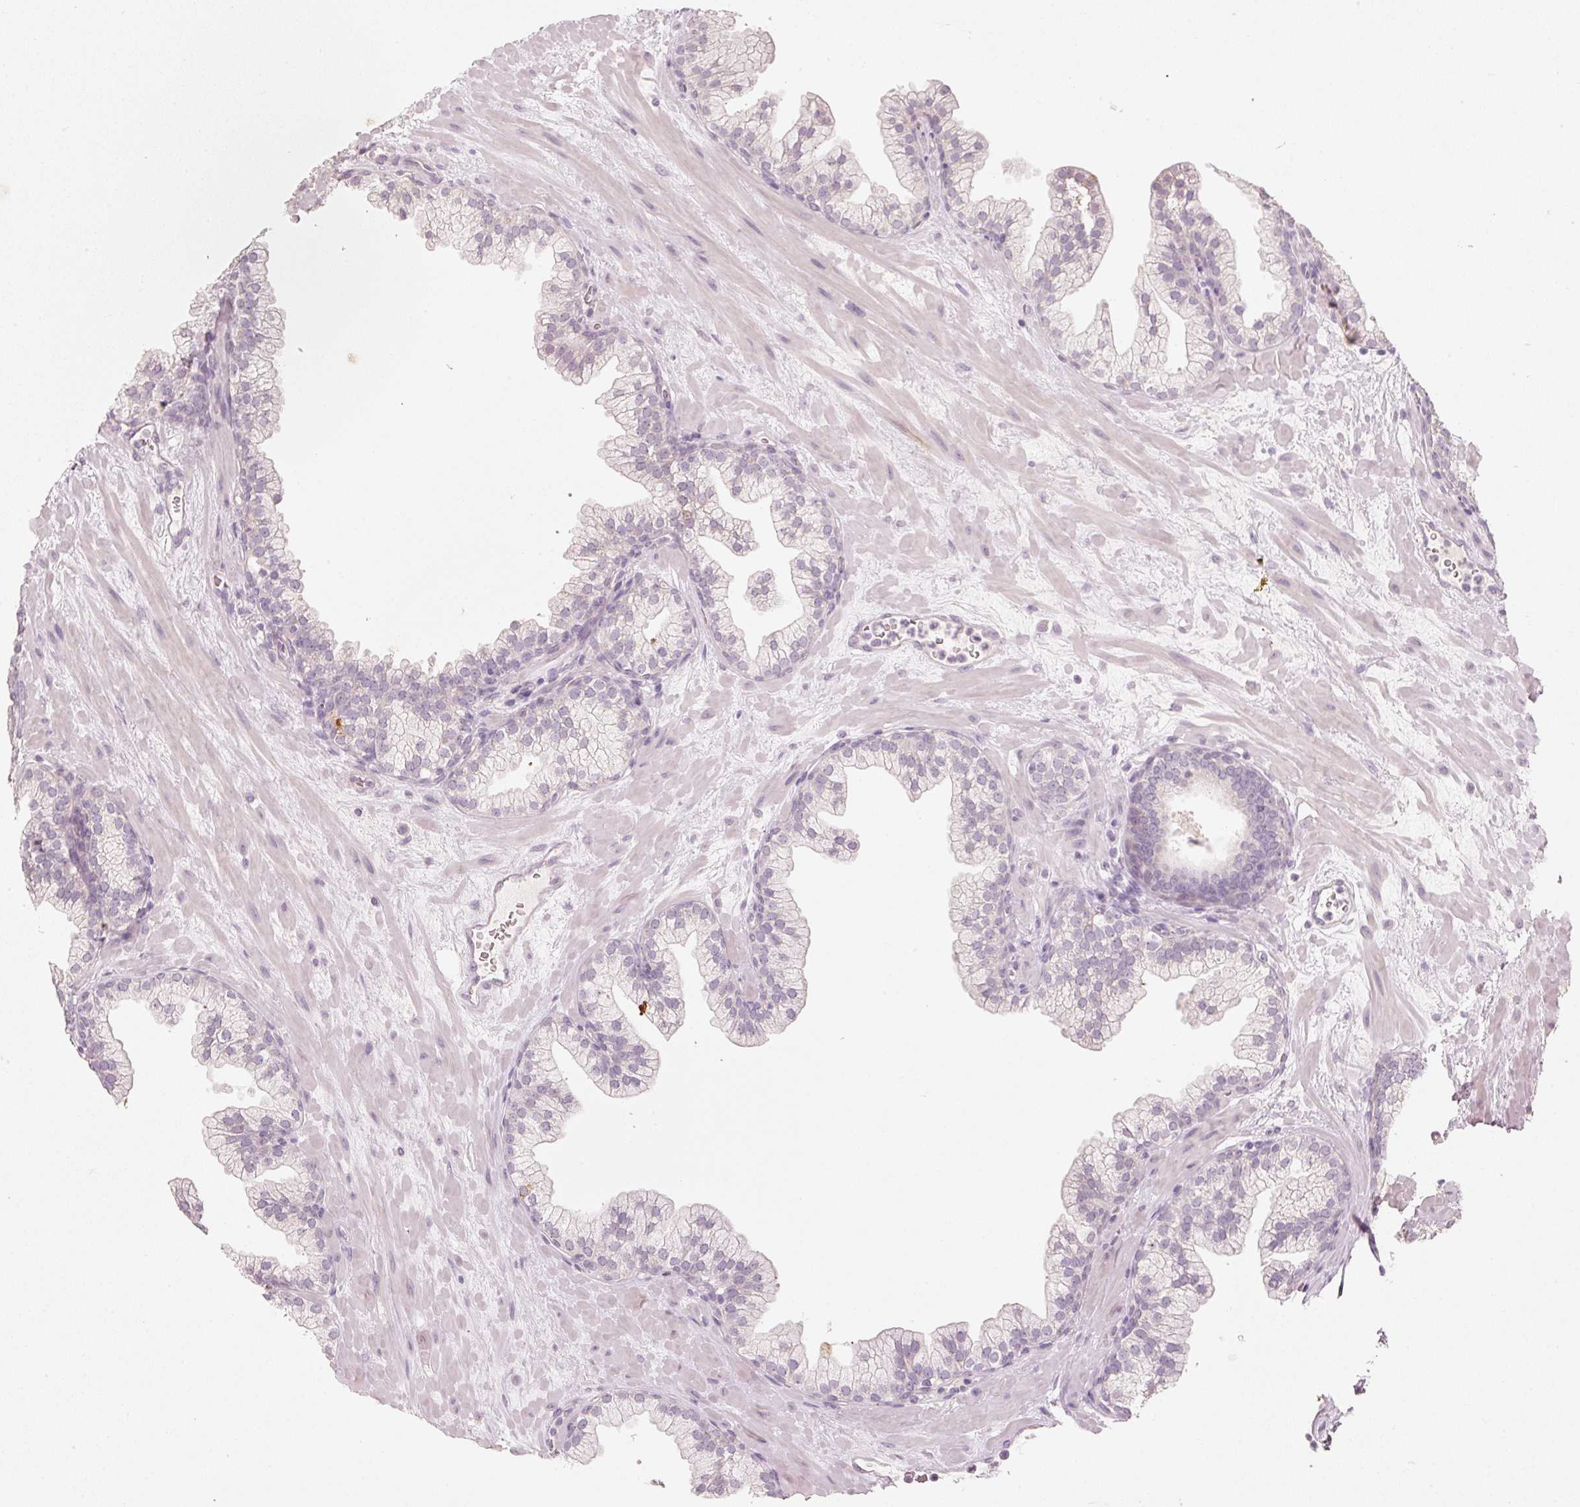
{"staining": {"intensity": "strong", "quantity": "<25%", "location": "cytoplasmic/membranous"}, "tissue": "prostate", "cell_type": "Glandular cells", "image_type": "normal", "snomed": [{"axis": "morphology", "description": "Normal tissue, NOS"}, {"axis": "topography", "description": "Prostate"}, {"axis": "topography", "description": "Peripheral nerve tissue"}], "caption": "A medium amount of strong cytoplasmic/membranous staining is identified in approximately <25% of glandular cells in unremarkable prostate. (Stains: DAB (3,3'-diaminobenzidine) in brown, nuclei in blue, Microscopy: brightfield microscopy at high magnification).", "gene": "STEAP1", "patient": {"sex": "male", "age": 61}}